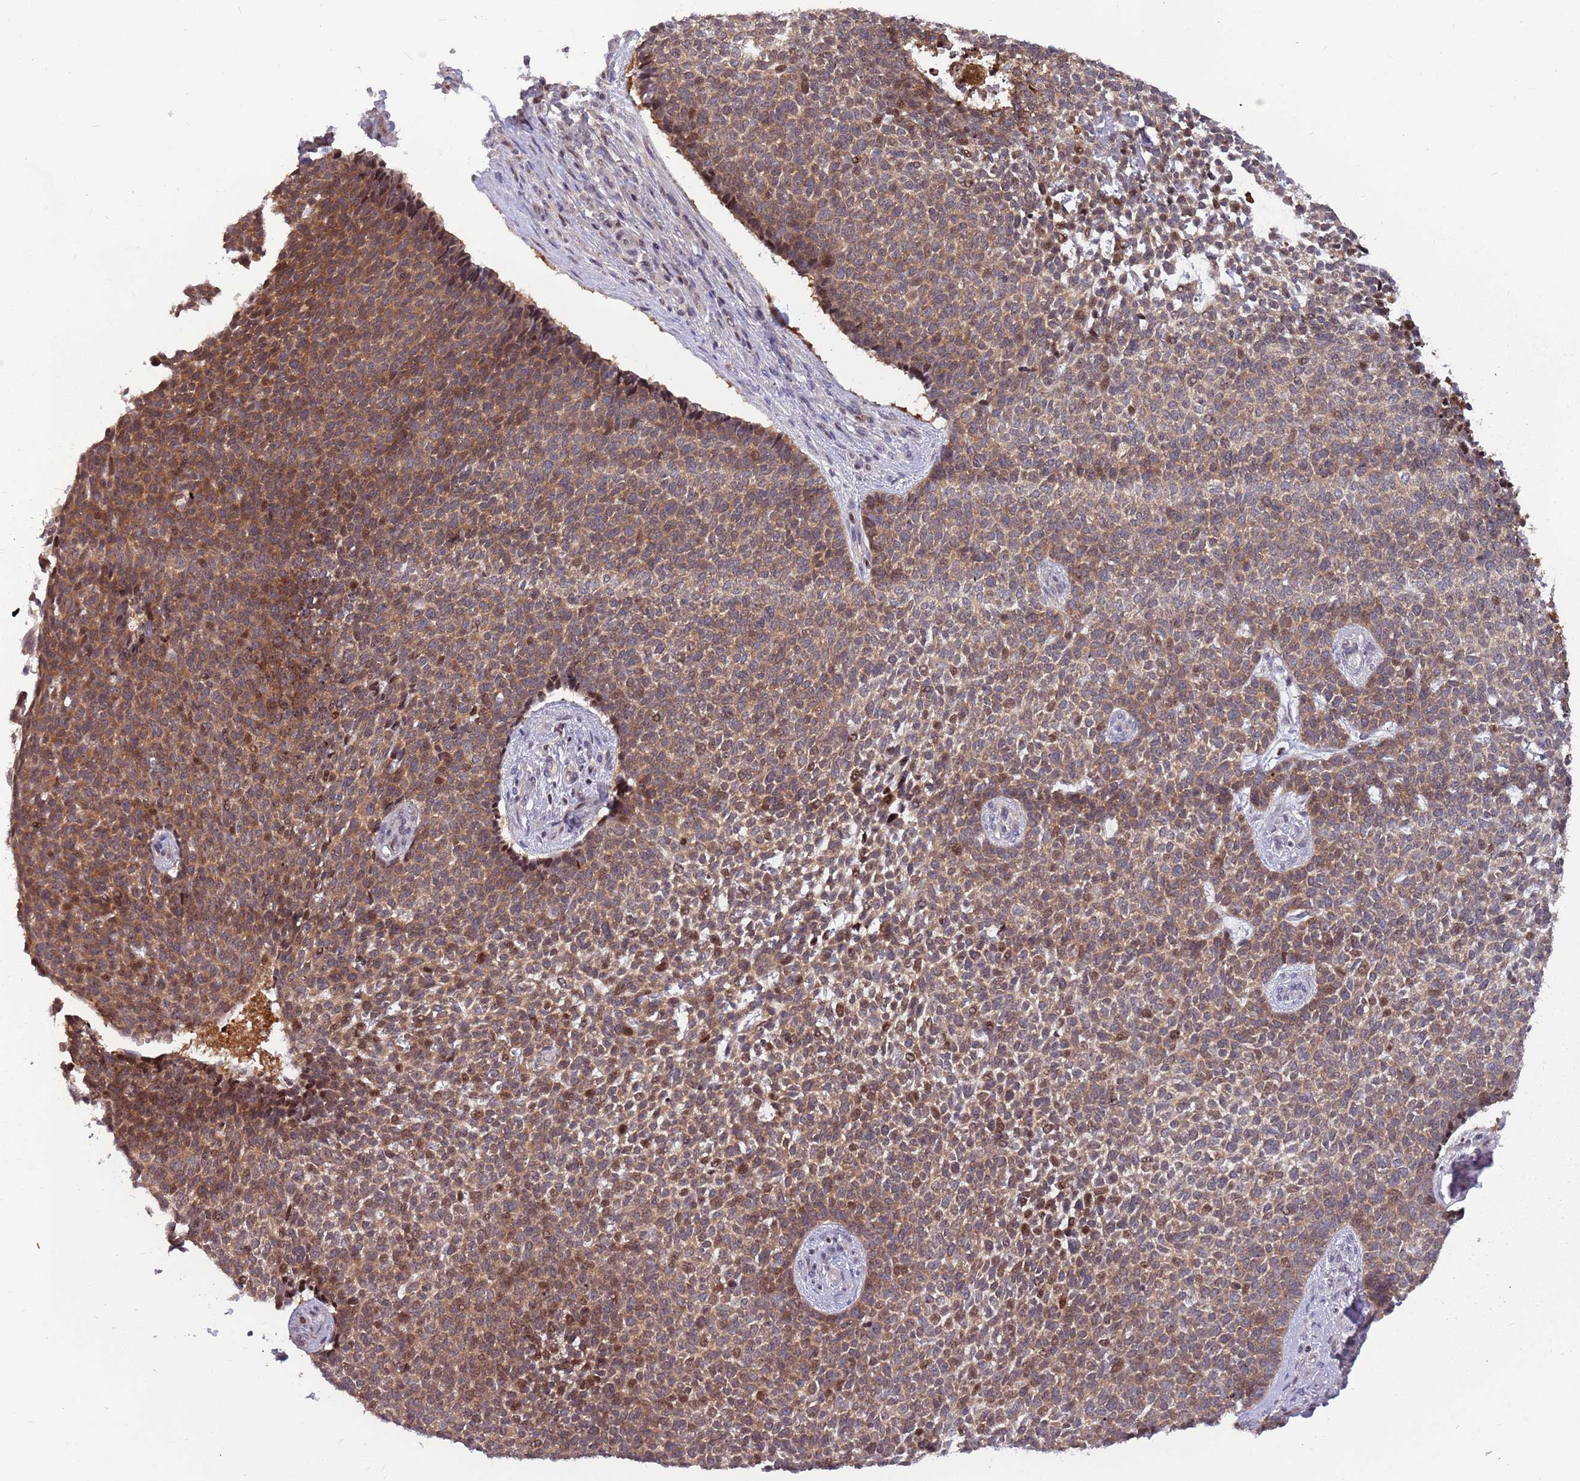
{"staining": {"intensity": "moderate", "quantity": ">75%", "location": "cytoplasmic/membranous"}, "tissue": "skin cancer", "cell_type": "Tumor cells", "image_type": "cancer", "snomed": [{"axis": "morphology", "description": "Basal cell carcinoma"}, {"axis": "topography", "description": "Skin"}], "caption": "Skin cancer stained for a protein displays moderate cytoplasmic/membranous positivity in tumor cells.", "gene": "ARHGEF5", "patient": {"sex": "female", "age": 84}}